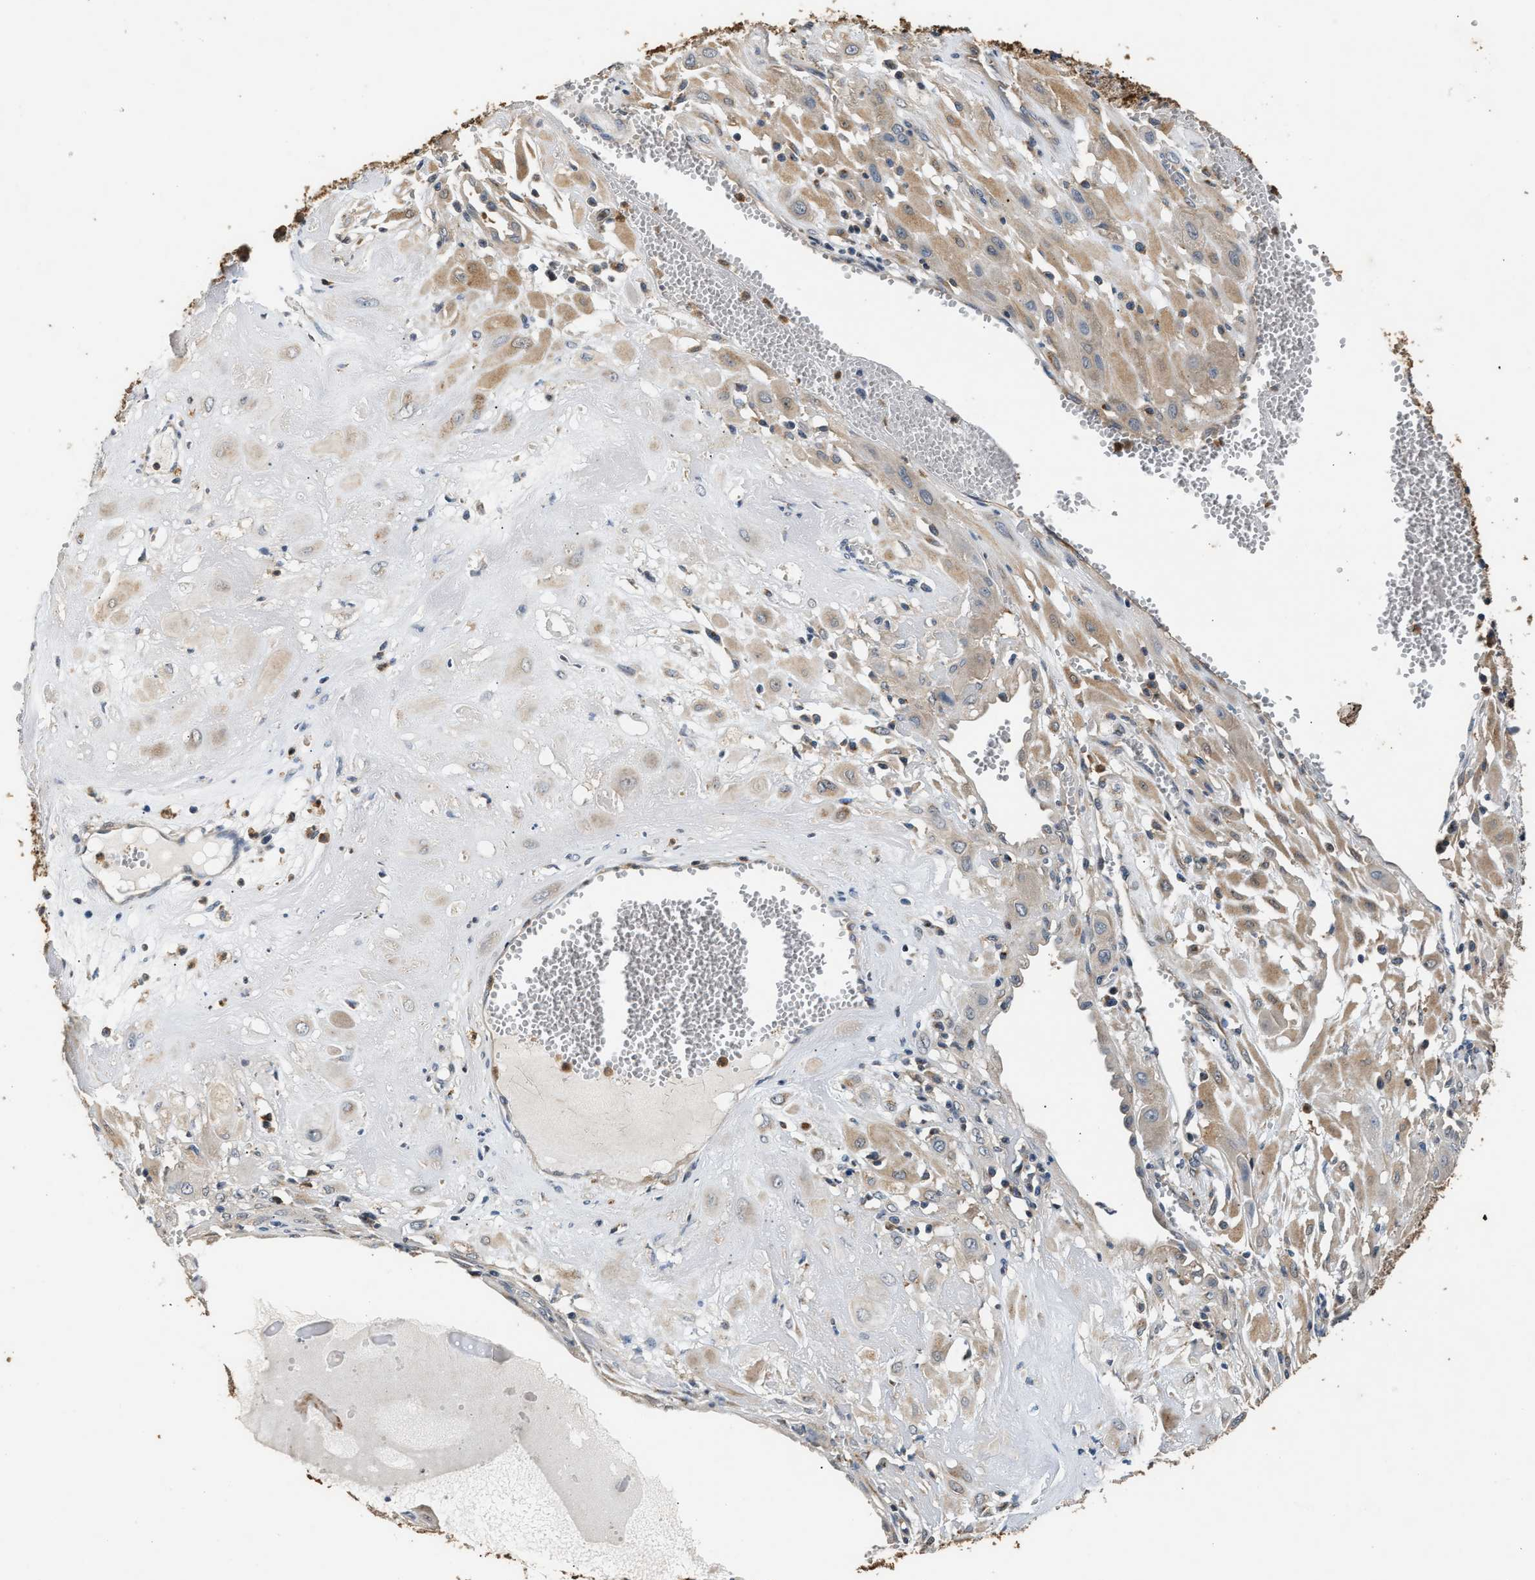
{"staining": {"intensity": "weak", "quantity": ">75%", "location": "cytoplasmic/membranous"}, "tissue": "cervical cancer", "cell_type": "Tumor cells", "image_type": "cancer", "snomed": [{"axis": "morphology", "description": "Squamous cell carcinoma, NOS"}, {"axis": "topography", "description": "Cervix"}], "caption": "DAB immunohistochemical staining of cervical cancer shows weak cytoplasmic/membranous protein staining in approximately >75% of tumor cells.", "gene": "CHUK", "patient": {"sex": "female", "age": 34}}